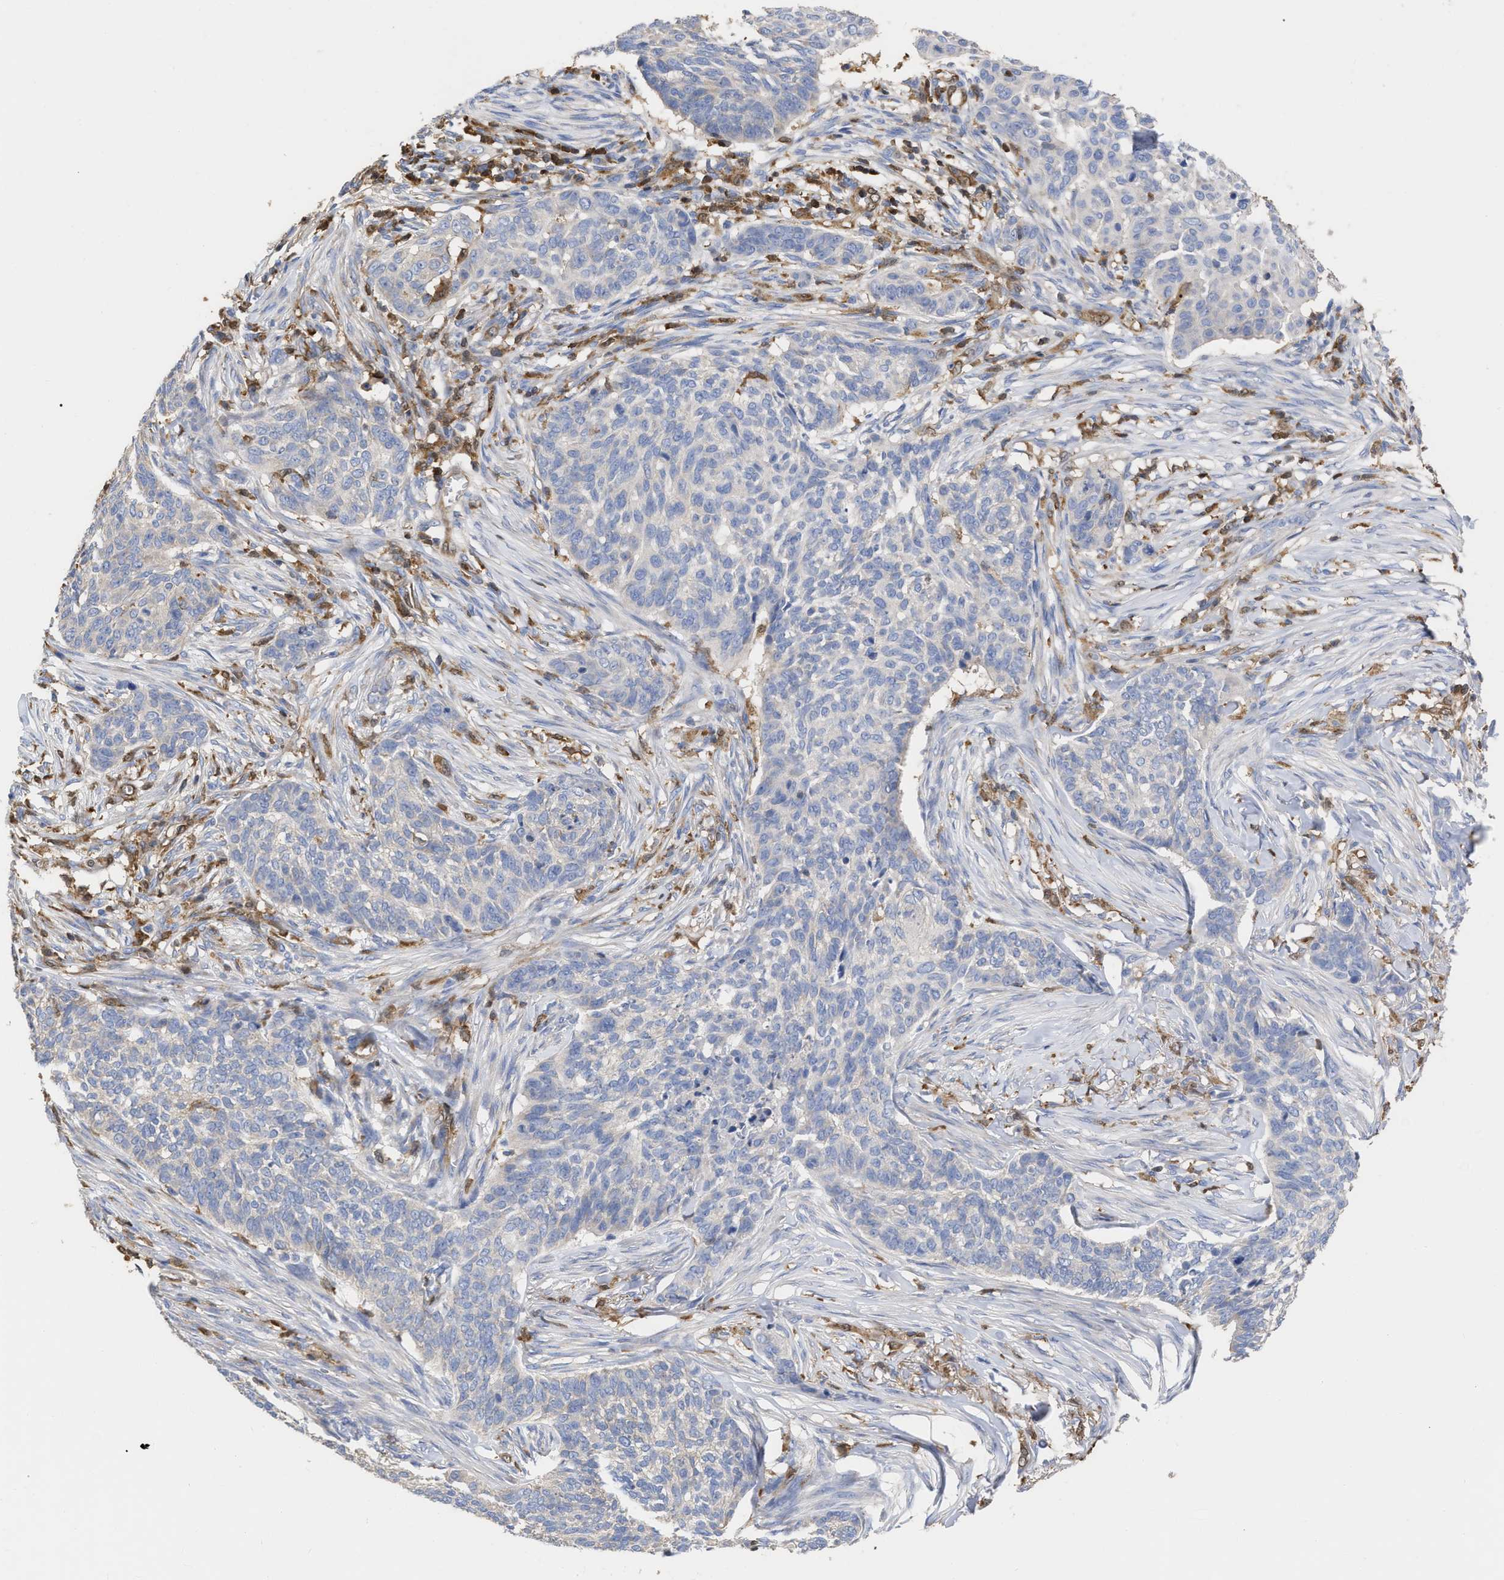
{"staining": {"intensity": "negative", "quantity": "none", "location": "none"}, "tissue": "skin cancer", "cell_type": "Tumor cells", "image_type": "cancer", "snomed": [{"axis": "morphology", "description": "Basal cell carcinoma"}, {"axis": "topography", "description": "Skin"}], "caption": "A high-resolution micrograph shows immunohistochemistry staining of skin basal cell carcinoma, which demonstrates no significant expression in tumor cells.", "gene": "GIMAP4", "patient": {"sex": "male", "age": 85}}